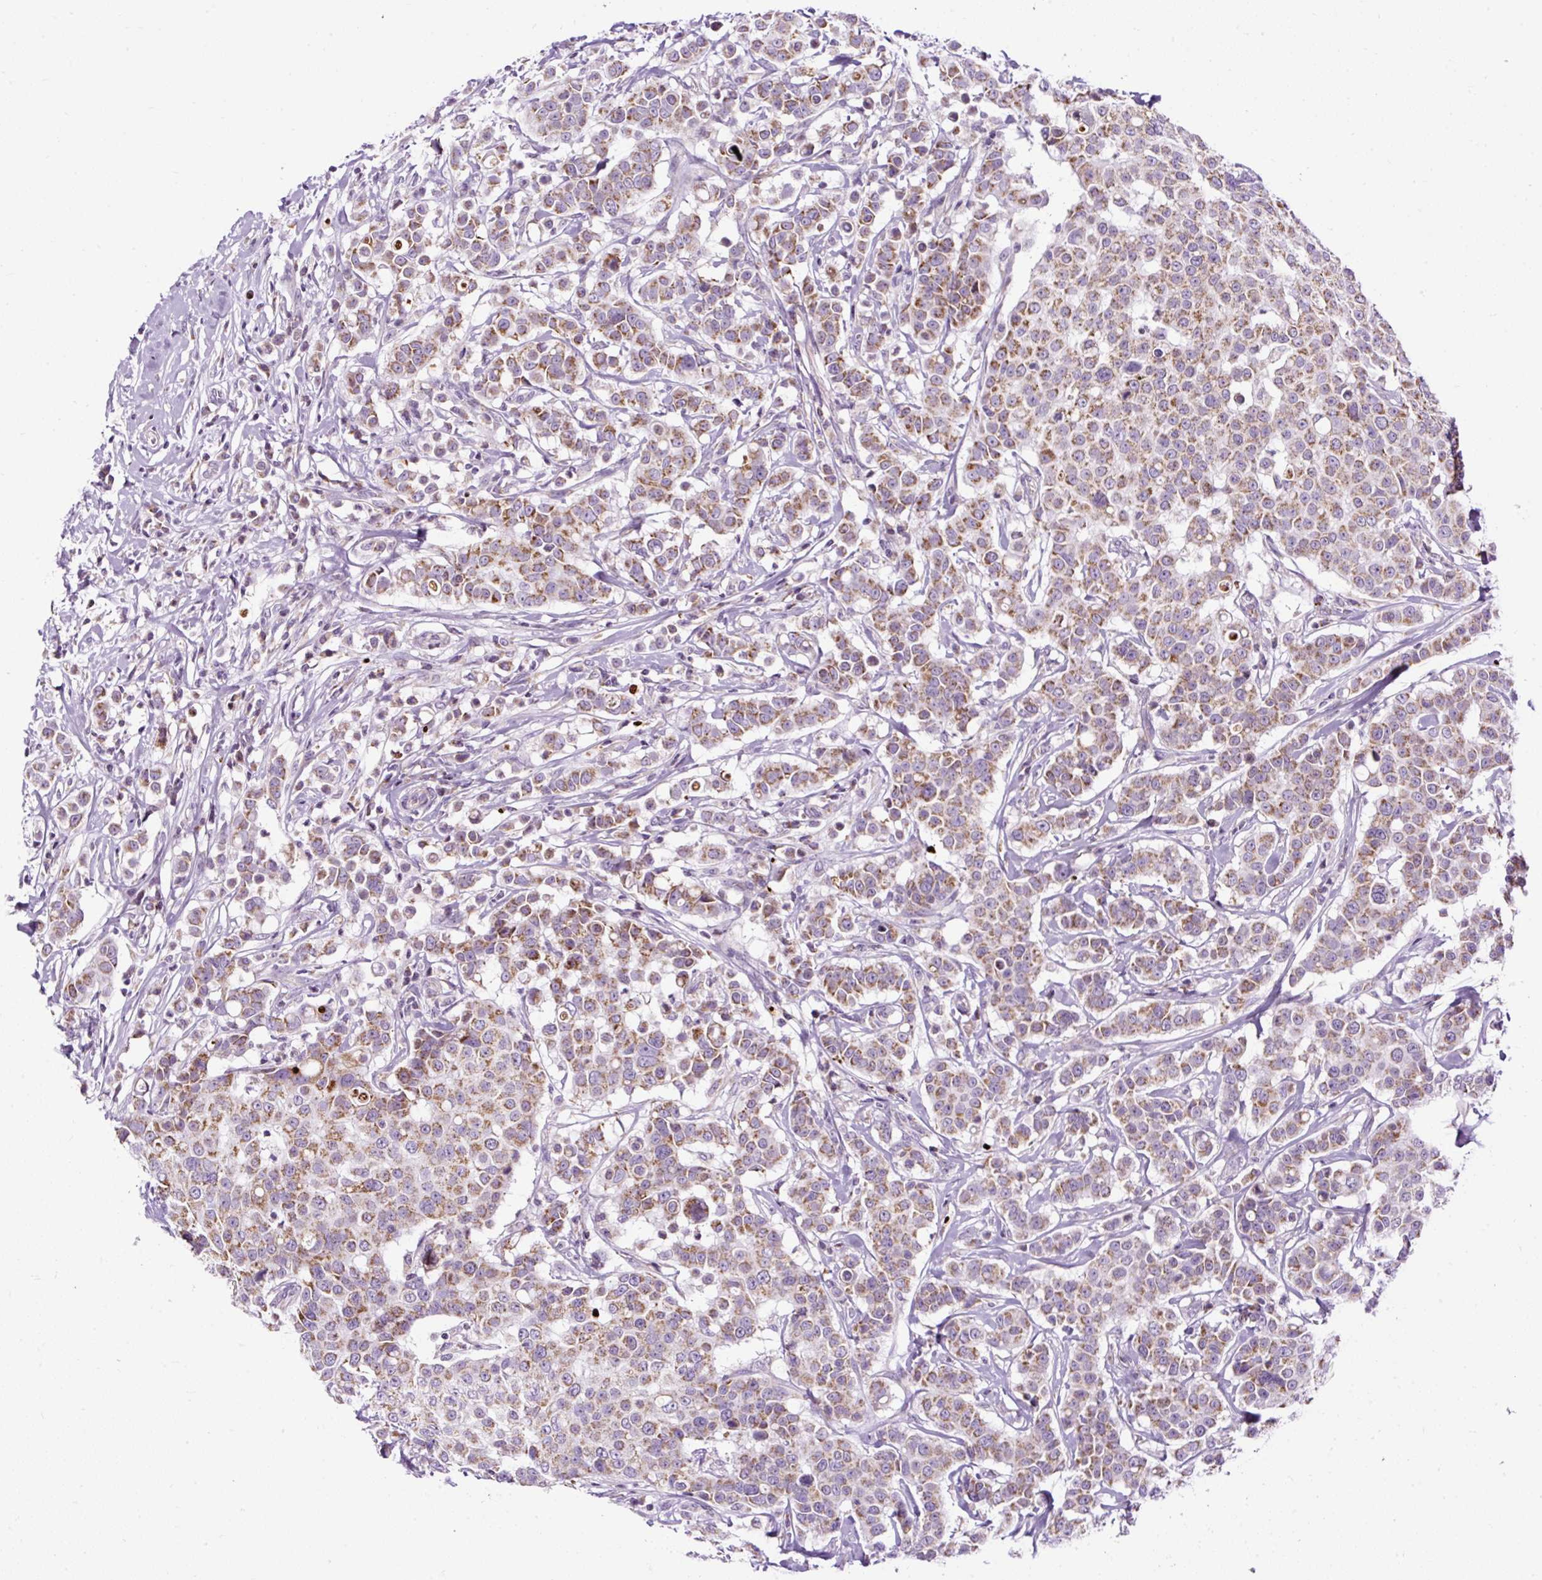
{"staining": {"intensity": "moderate", "quantity": ">75%", "location": "cytoplasmic/membranous"}, "tissue": "breast cancer", "cell_type": "Tumor cells", "image_type": "cancer", "snomed": [{"axis": "morphology", "description": "Duct carcinoma"}, {"axis": "topography", "description": "Breast"}], "caption": "The photomicrograph shows a brown stain indicating the presence of a protein in the cytoplasmic/membranous of tumor cells in breast cancer (intraductal carcinoma).", "gene": "FMC1", "patient": {"sex": "female", "age": 27}}